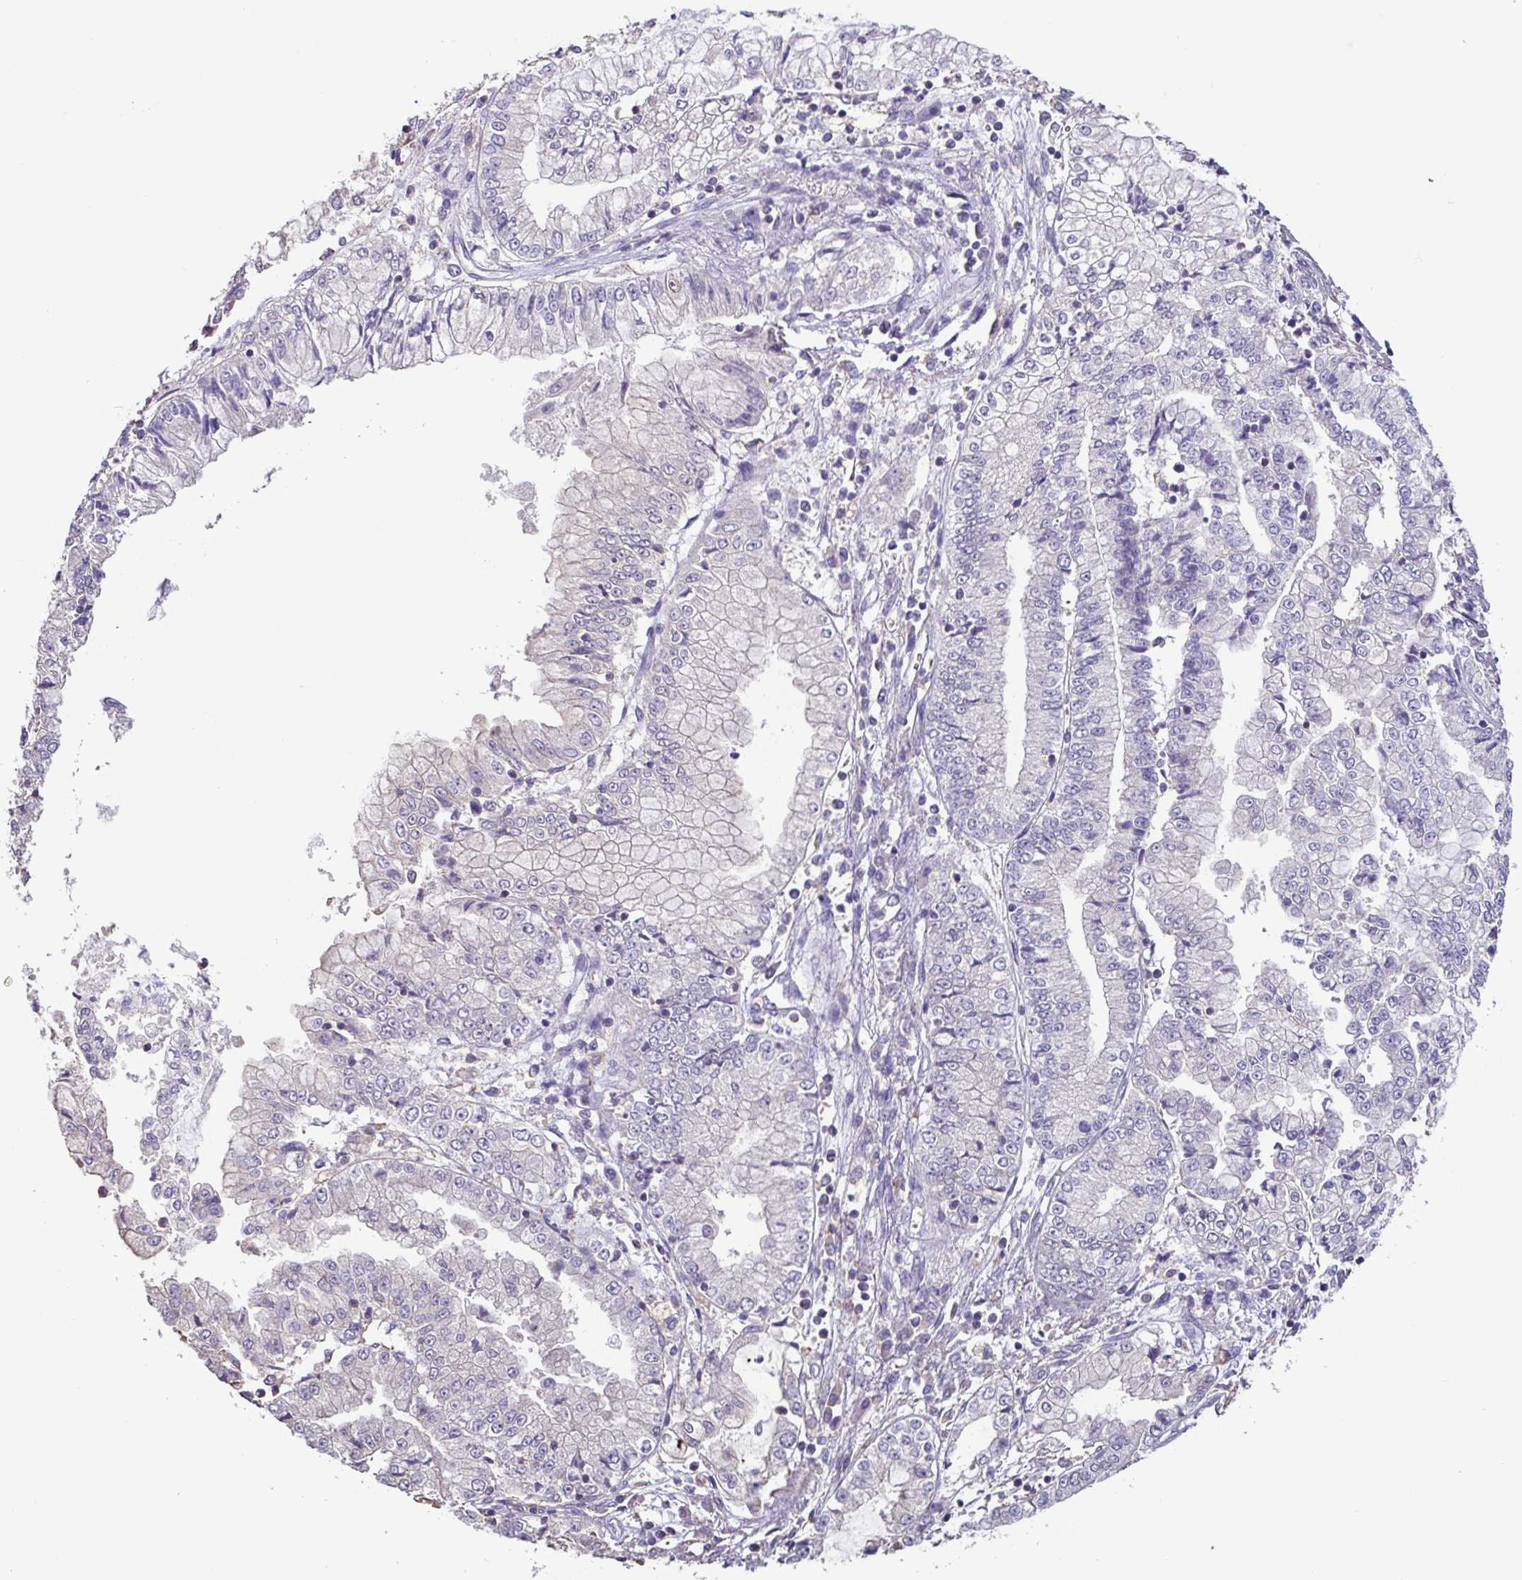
{"staining": {"intensity": "negative", "quantity": "none", "location": "none"}, "tissue": "stomach cancer", "cell_type": "Tumor cells", "image_type": "cancer", "snomed": [{"axis": "morphology", "description": "Adenocarcinoma, NOS"}, {"axis": "topography", "description": "Stomach, upper"}], "caption": "This is an IHC micrograph of human stomach cancer (adenocarcinoma). There is no expression in tumor cells.", "gene": "ACTRT2", "patient": {"sex": "female", "age": 74}}